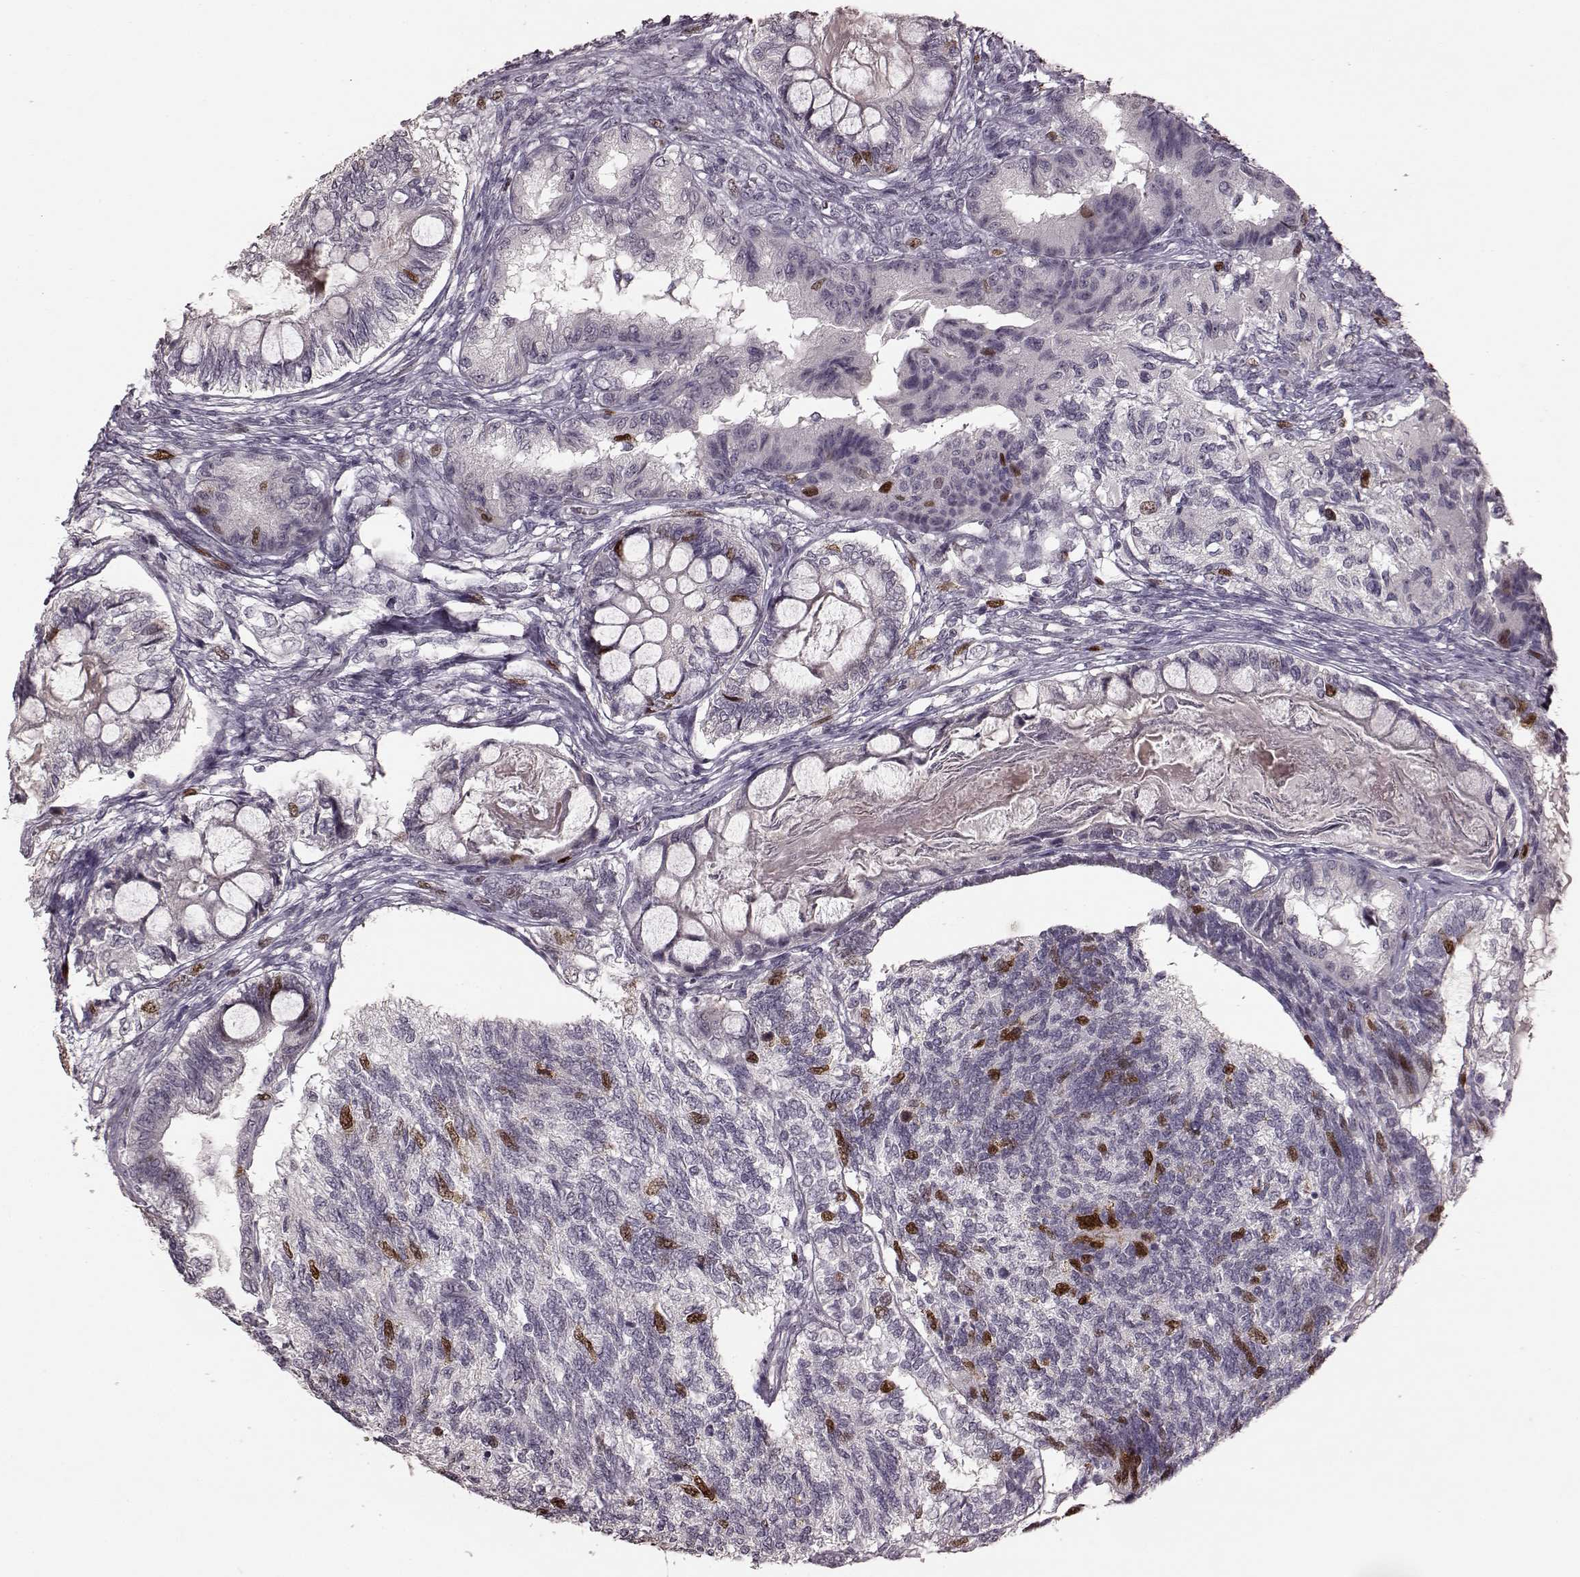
{"staining": {"intensity": "strong", "quantity": "<25%", "location": "nuclear"}, "tissue": "testis cancer", "cell_type": "Tumor cells", "image_type": "cancer", "snomed": [{"axis": "morphology", "description": "Seminoma, NOS"}, {"axis": "morphology", "description": "Carcinoma, Embryonal, NOS"}, {"axis": "topography", "description": "Testis"}], "caption": "Strong nuclear positivity for a protein is appreciated in approximately <25% of tumor cells of testis embryonal carcinoma using immunohistochemistry (IHC).", "gene": "CCNA2", "patient": {"sex": "male", "age": 41}}